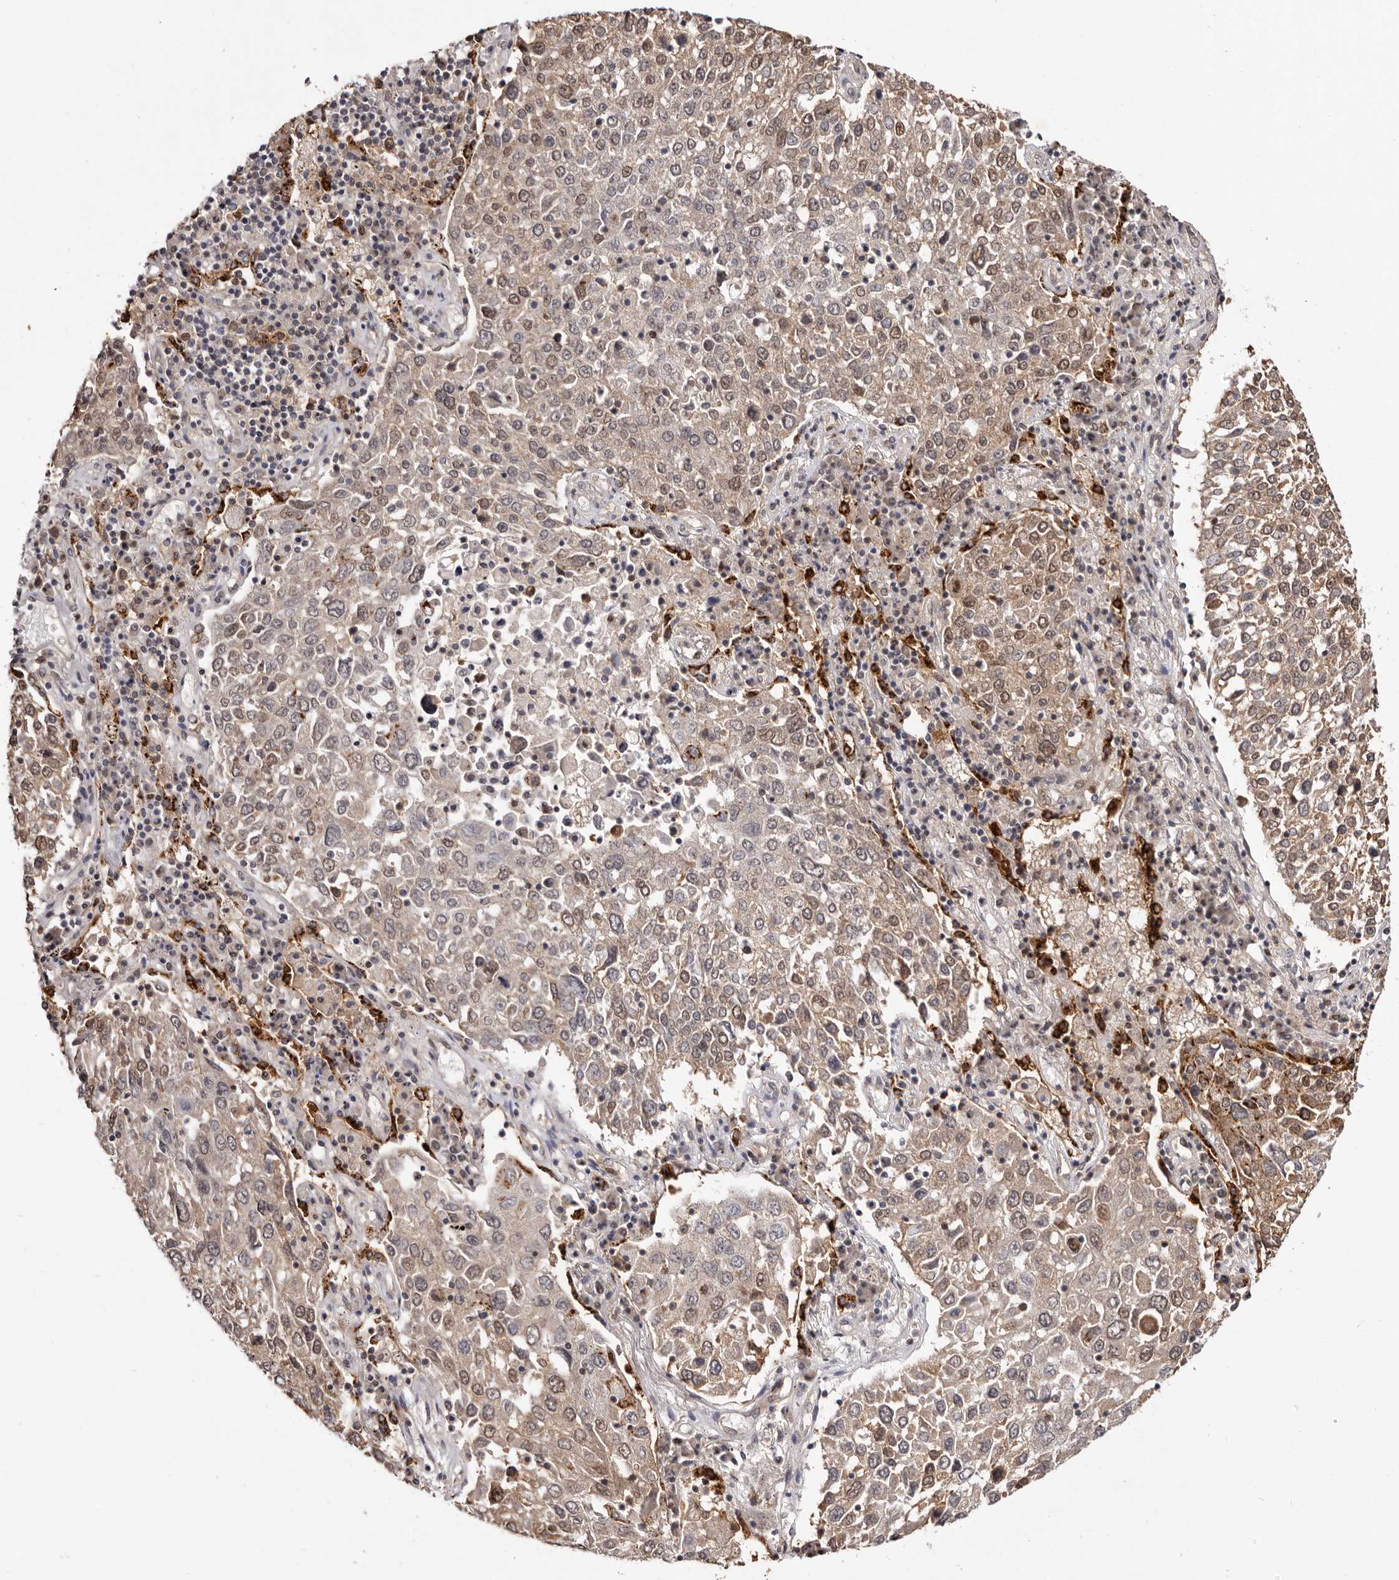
{"staining": {"intensity": "weak", "quantity": ">75%", "location": "cytoplasmic/membranous,nuclear"}, "tissue": "lung cancer", "cell_type": "Tumor cells", "image_type": "cancer", "snomed": [{"axis": "morphology", "description": "Squamous cell carcinoma, NOS"}, {"axis": "topography", "description": "Lung"}], "caption": "IHC (DAB (3,3'-diaminobenzidine)) staining of lung squamous cell carcinoma exhibits weak cytoplasmic/membranous and nuclear protein staining in approximately >75% of tumor cells. (brown staining indicates protein expression, while blue staining denotes nuclei).", "gene": "NOTCH1", "patient": {"sex": "male", "age": 65}}